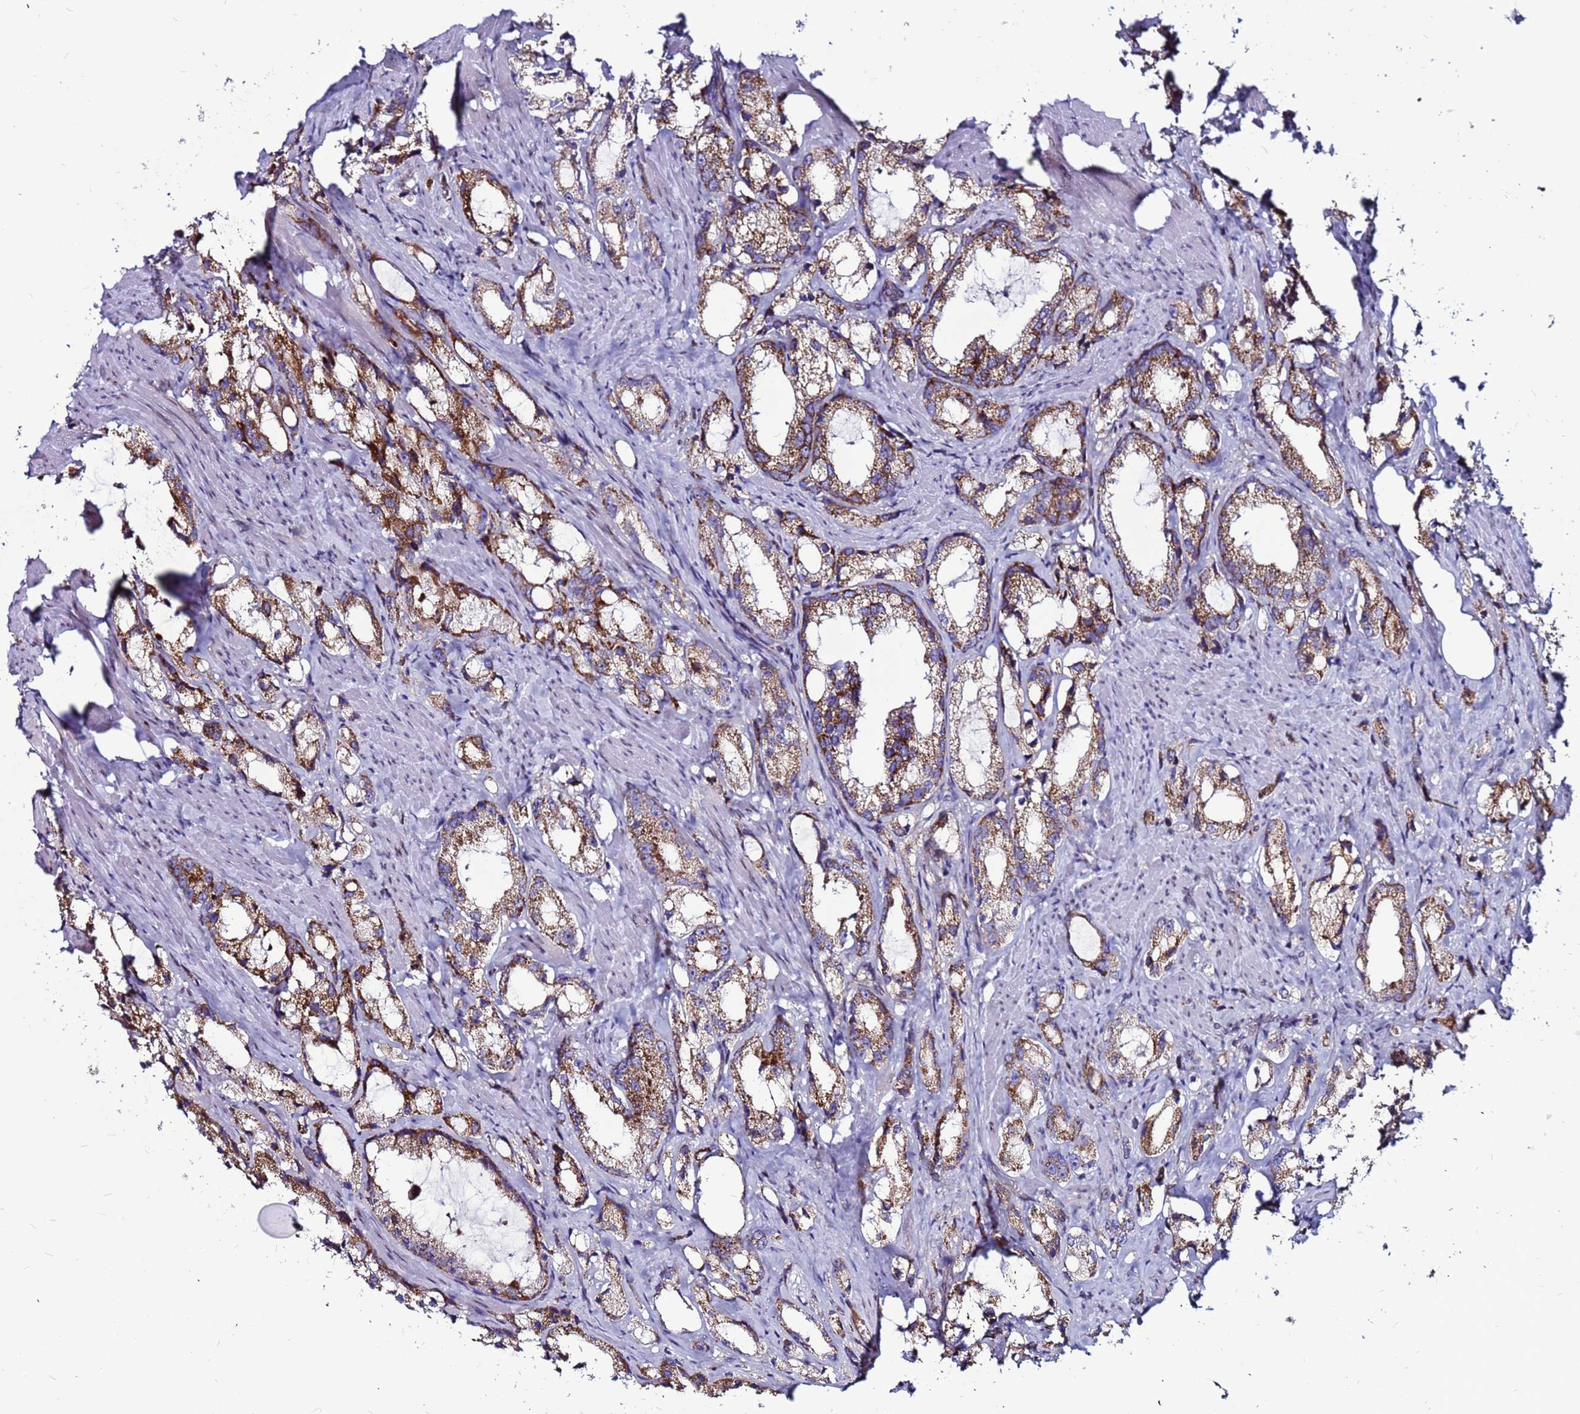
{"staining": {"intensity": "moderate", "quantity": ">75%", "location": "cytoplasmic/membranous"}, "tissue": "prostate cancer", "cell_type": "Tumor cells", "image_type": "cancer", "snomed": [{"axis": "morphology", "description": "Adenocarcinoma, High grade"}, {"axis": "topography", "description": "Prostate"}], "caption": "A micrograph of prostate high-grade adenocarcinoma stained for a protein shows moderate cytoplasmic/membranous brown staining in tumor cells.", "gene": "CCDC71", "patient": {"sex": "male", "age": 66}}